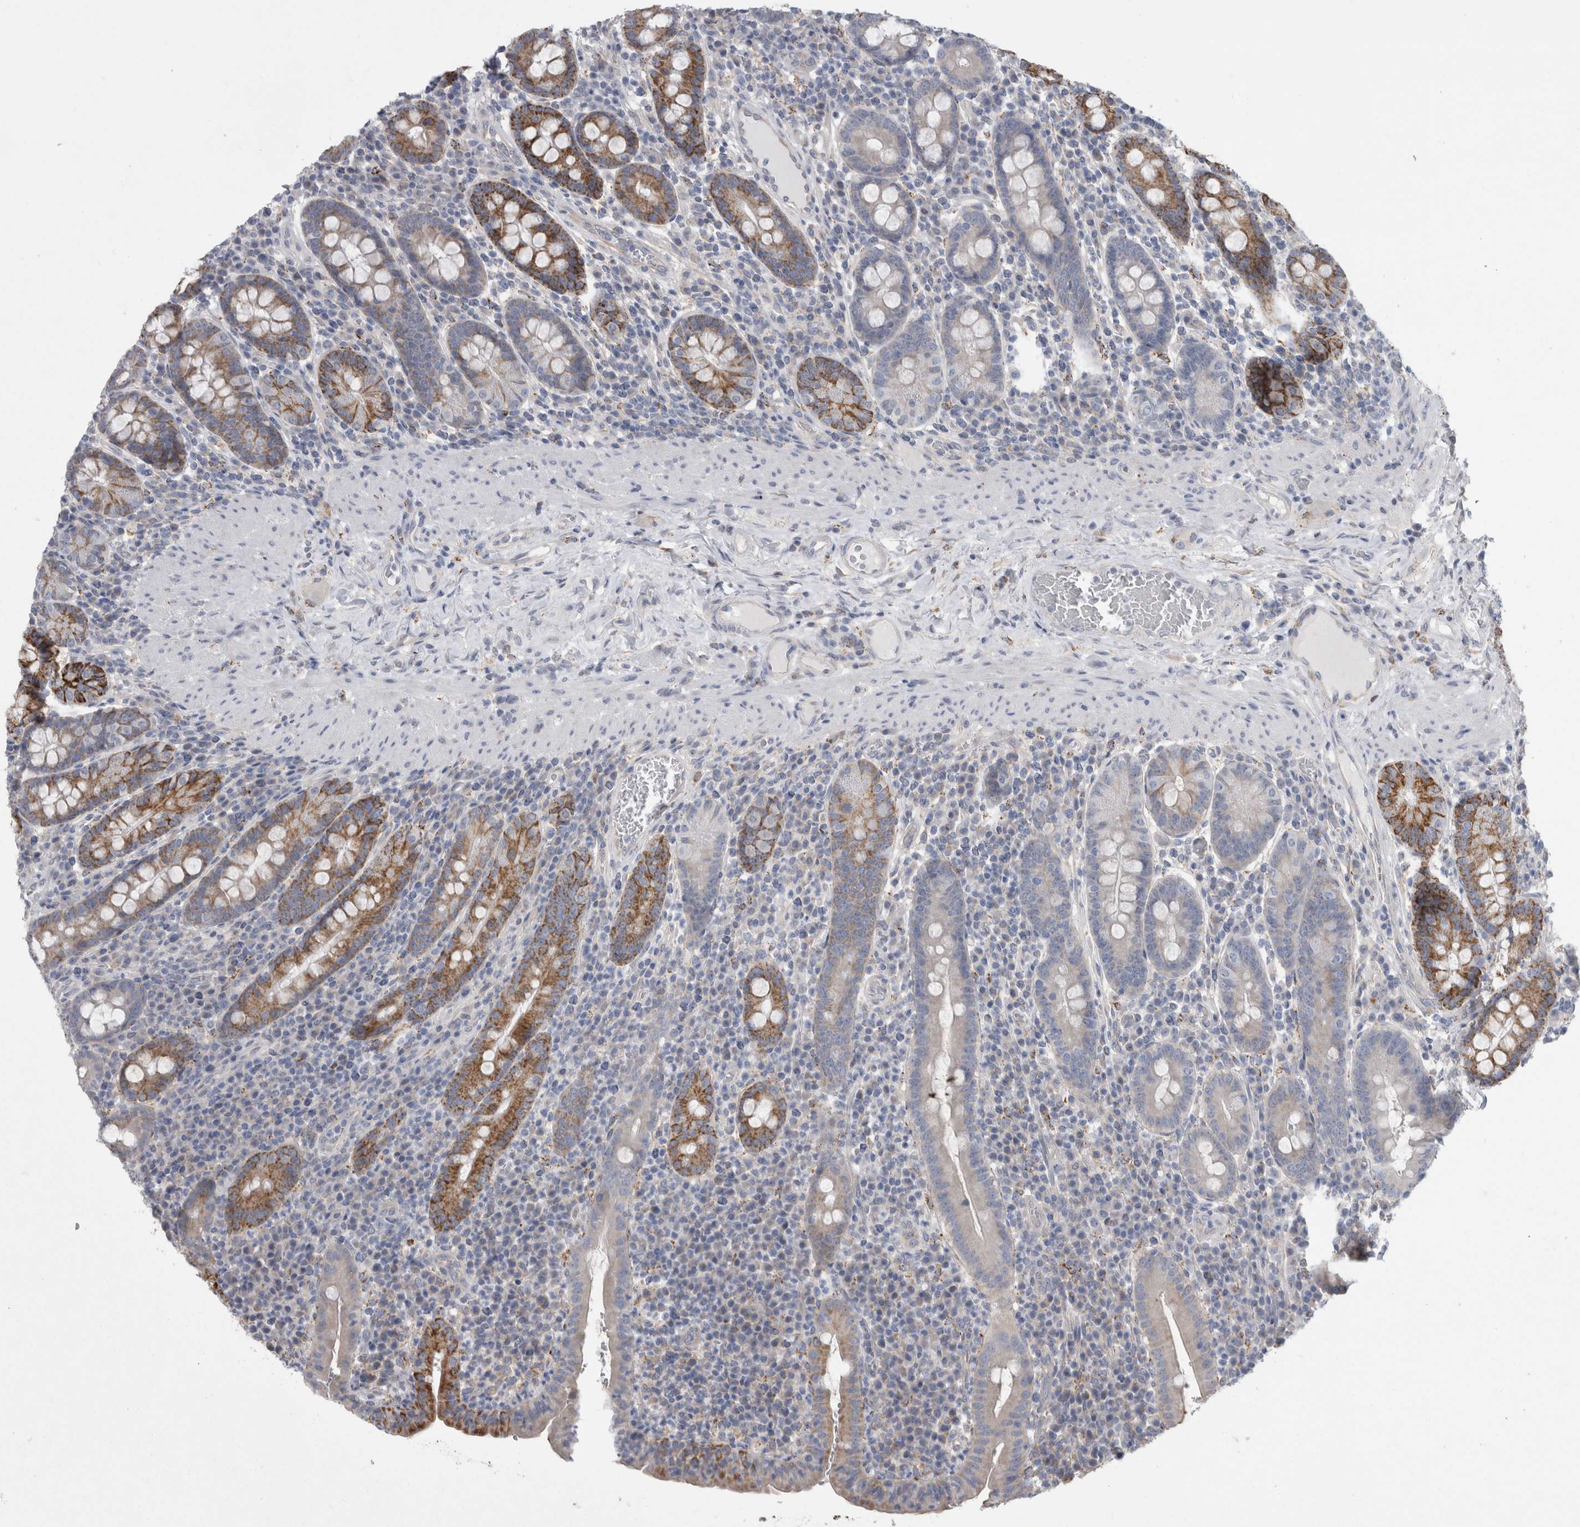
{"staining": {"intensity": "strong", "quantity": "25%-75%", "location": "cytoplasmic/membranous"}, "tissue": "duodenum", "cell_type": "Glandular cells", "image_type": "normal", "snomed": [{"axis": "morphology", "description": "Normal tissue, NOS"}, {"axis": "morphology", "description": "Adenocarcinoma, NOS"}, {"axis": "topography", "description": "Pancreas"}, {"axis": "topography", "description": "Duodenum"}], "caption": "Brown immunohistochemical staining in unremarkable human duodenum shows strong cytoplasmic/membranous positivity in approximately 25%-75% of glandular cells.", "gene": "GATM", "patient": {"sex": "male", "age": 50}}